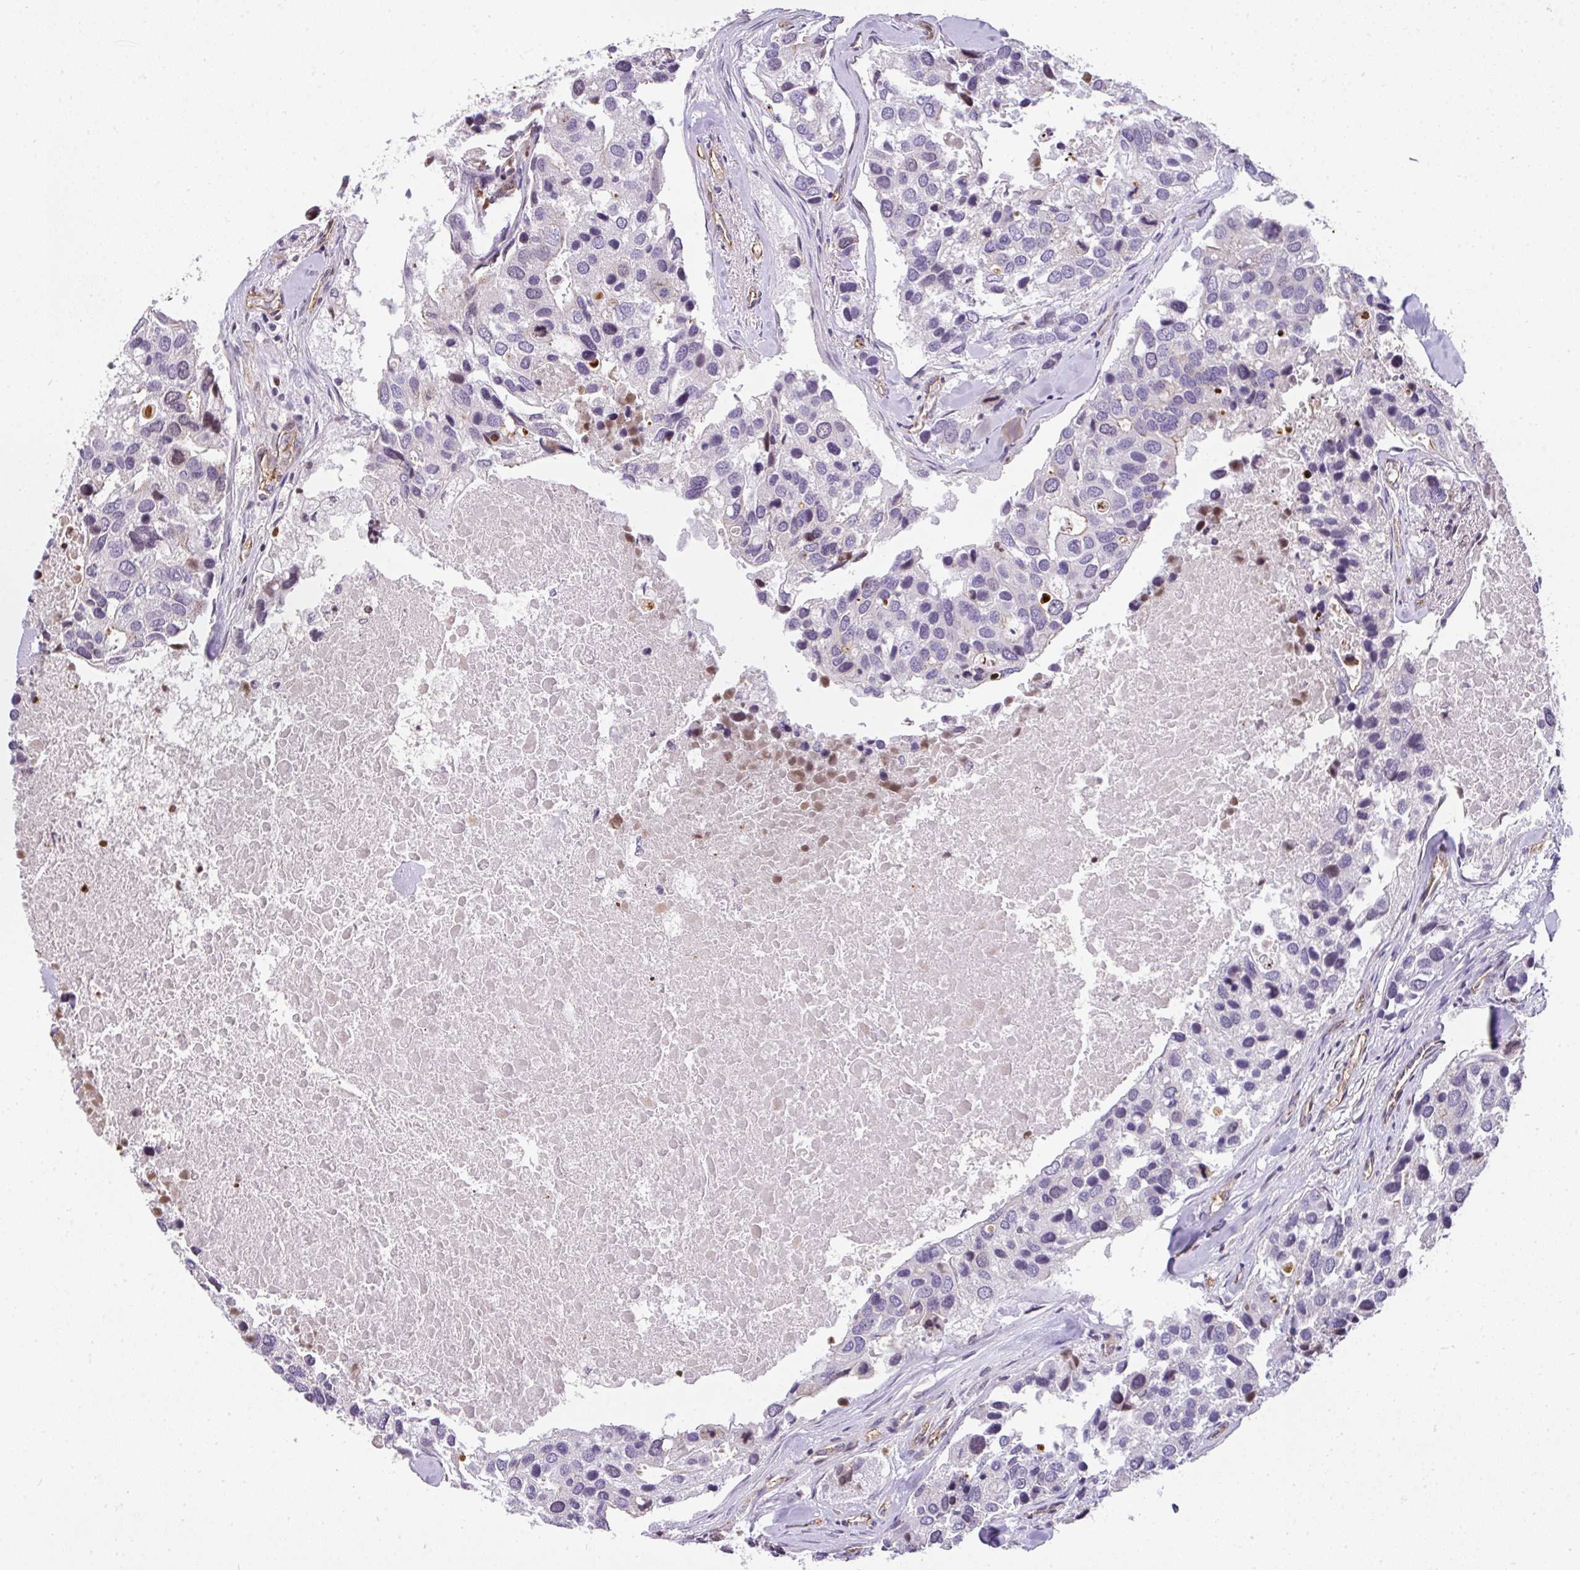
{"staining": {"intensity": "negative", "quantity": "none", "location": "none"}, "tissue": "breast cancer", "cell_type": "Tumor cells", "image_type": "cancer", "snomed": [{"axis": "morphology", "description": "Duct carcinoma"}, {"axis": "topography", "description": "Breast"}], "caption": "Photomicrograph shows no protein staining in tumor cells of infiltrating ductal carcinoma (breast) tissue. Brightfield microscopy of IHC stained with DAB (brown) and hematoxylin (blue), captured at high magnification.", "gene": "OR11H4", "patient": {"sex": "female", "age": 83}}